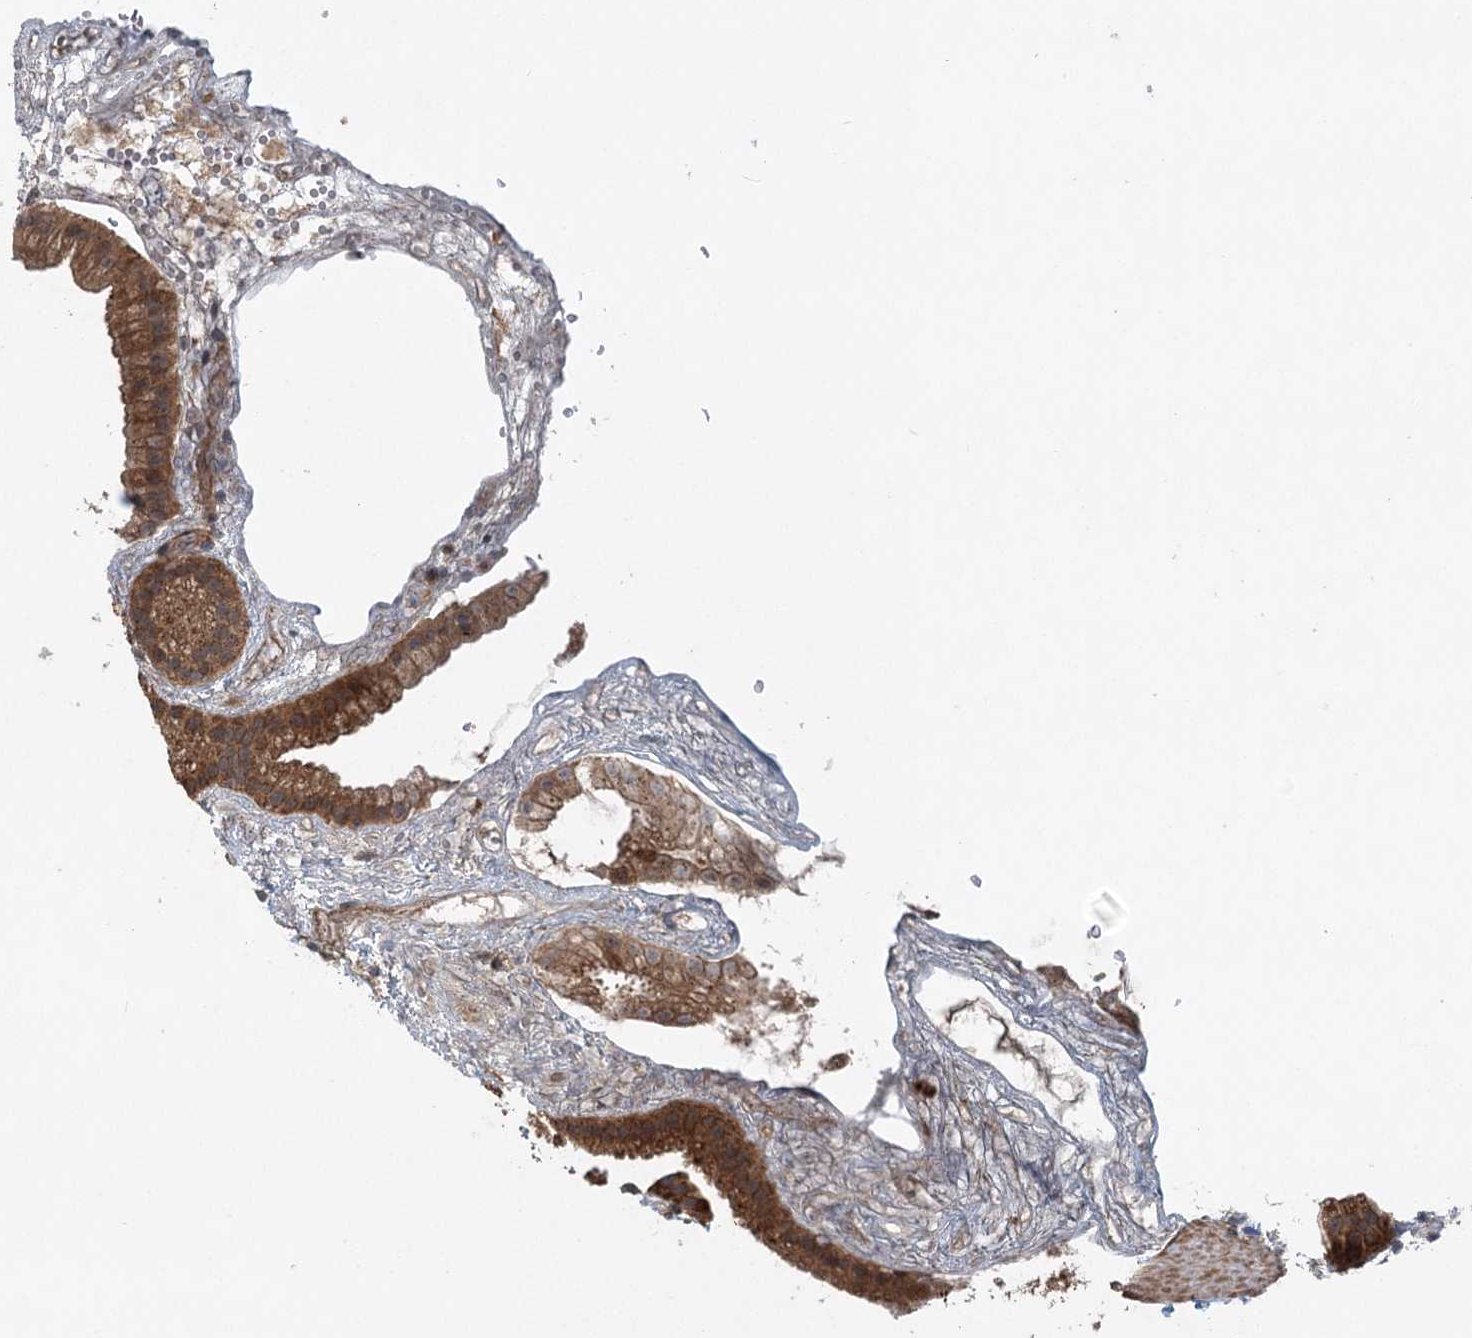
{"staining": {"intensity": "strong", "quantity": ">75%", "location": "cytoplasmic/membranous"}, "tissue": "gallbladder", "cell_type": "Glandular cells", "image_type": "normal", "snomed": [{"axis": "morphology", "description": "Normal tissue, NOS"}, {"axis": "topography", "description": "Gallbladder"}], "caption": "Gallbladder was stained to show a protein in brown. There is high levels of strong cytoplasmic/membranous expression in approximately >75% of glandular cells. Using DAB (3,3'-diaminobenzidine) (brown) and hematoxylin (blue) stains, captured at high magnification using brightfield microscopy.", "gene": "INSIG2", "patient": {"sex": "female", "age": 64}}